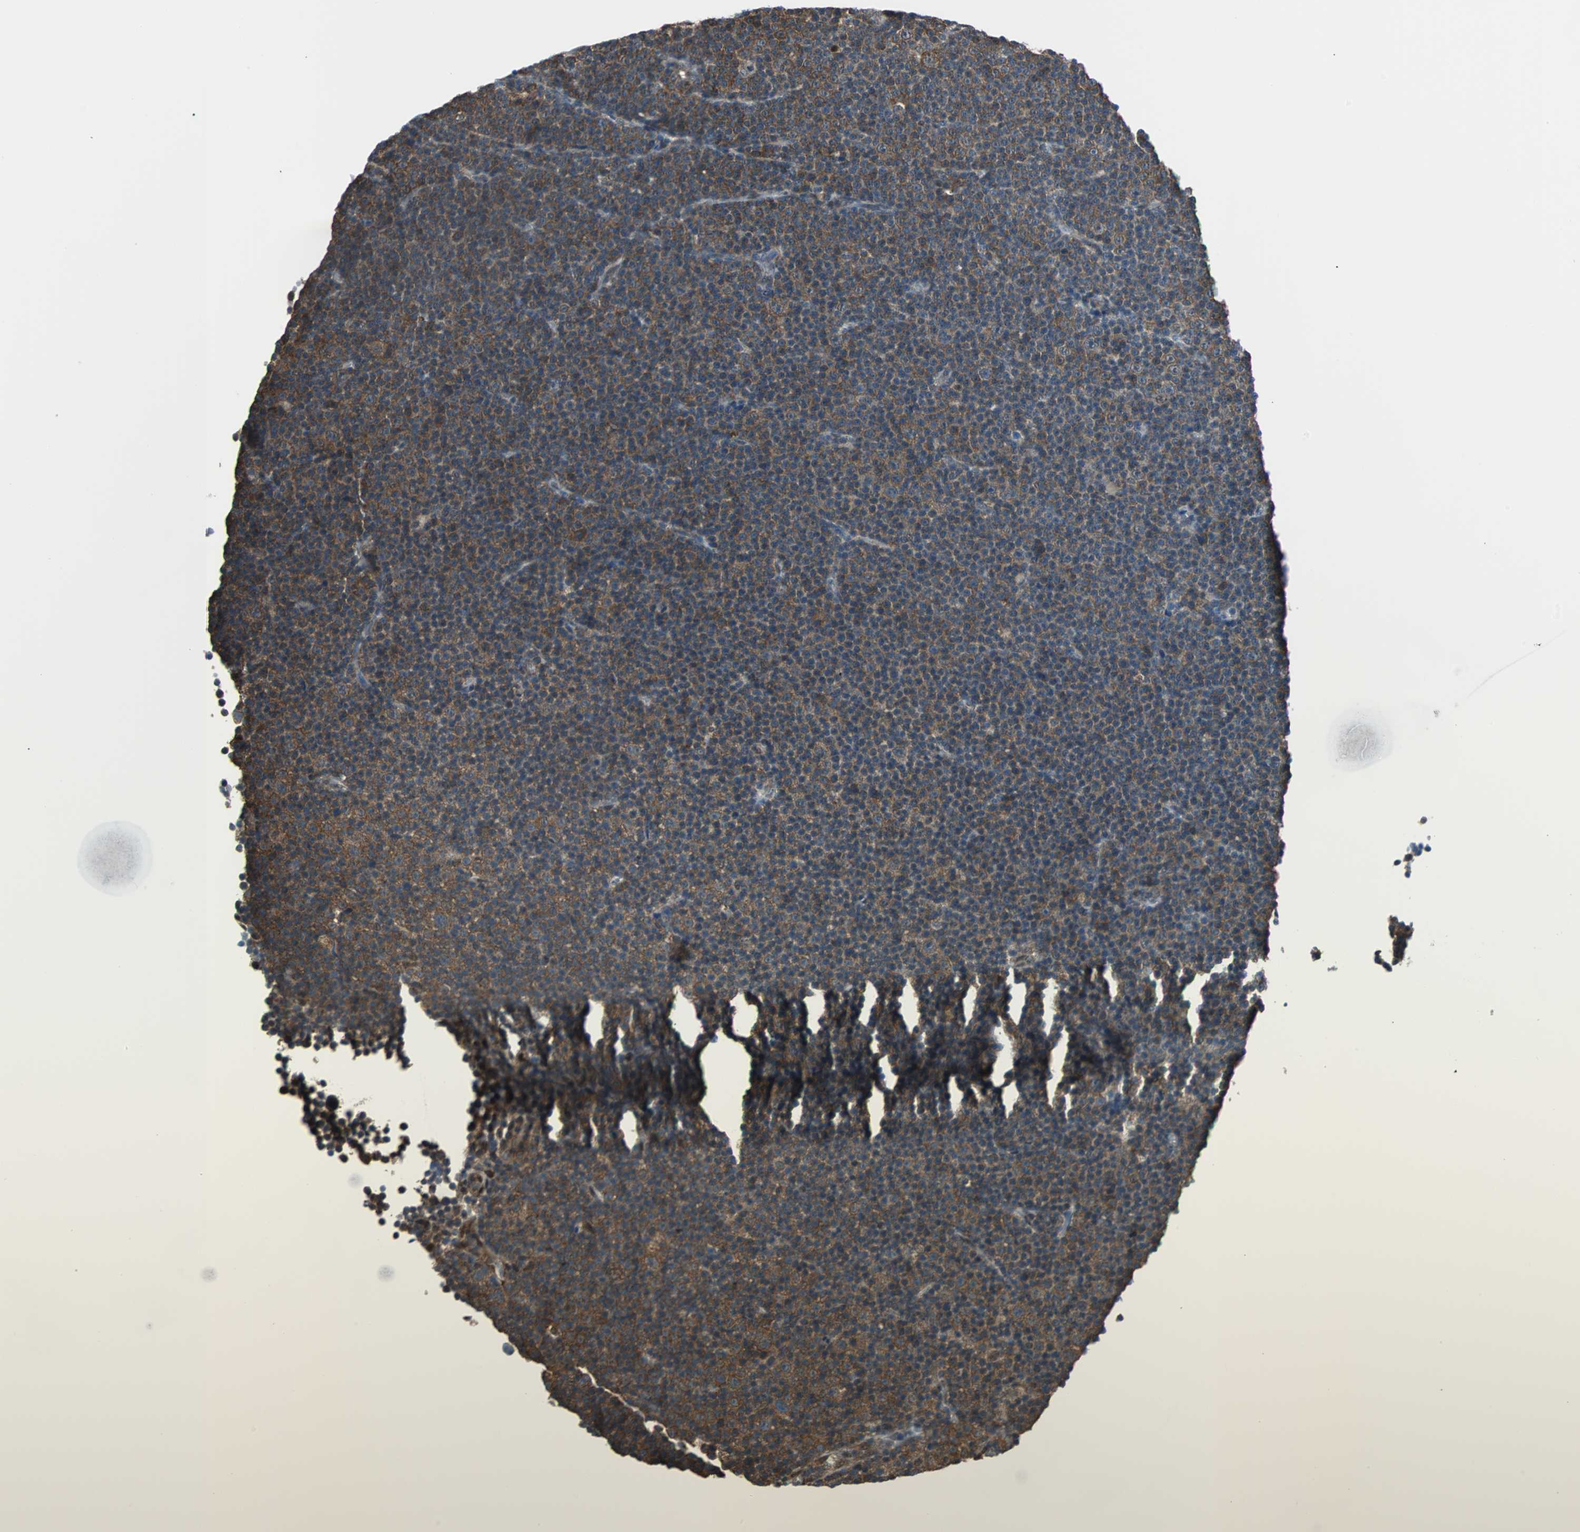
{"staining": {"intensity": "moderate", "quantity": ">75%", "location": "cytoplasmic/membranous"}, "tissue": "lymphoma", "cell_type": "Tumor cells", "image_type": "cancer", "snomed": [{"axis": "morphology", "description": "Malignant lymphoma, non-Hodgkin's type, Low grade"}, {"axis": "topography", "description": "Lymph node"}], "caption": "About >75% of tumor cells in malignant lymphoma, non-Hodgkin's type (low-grade) demonstrate moderate cytoplasmic/membranous protein staining as visualized by brown immunohistochemical staining.", "gene": "VCP", "patient": {"sex": "female", "age": 67}}